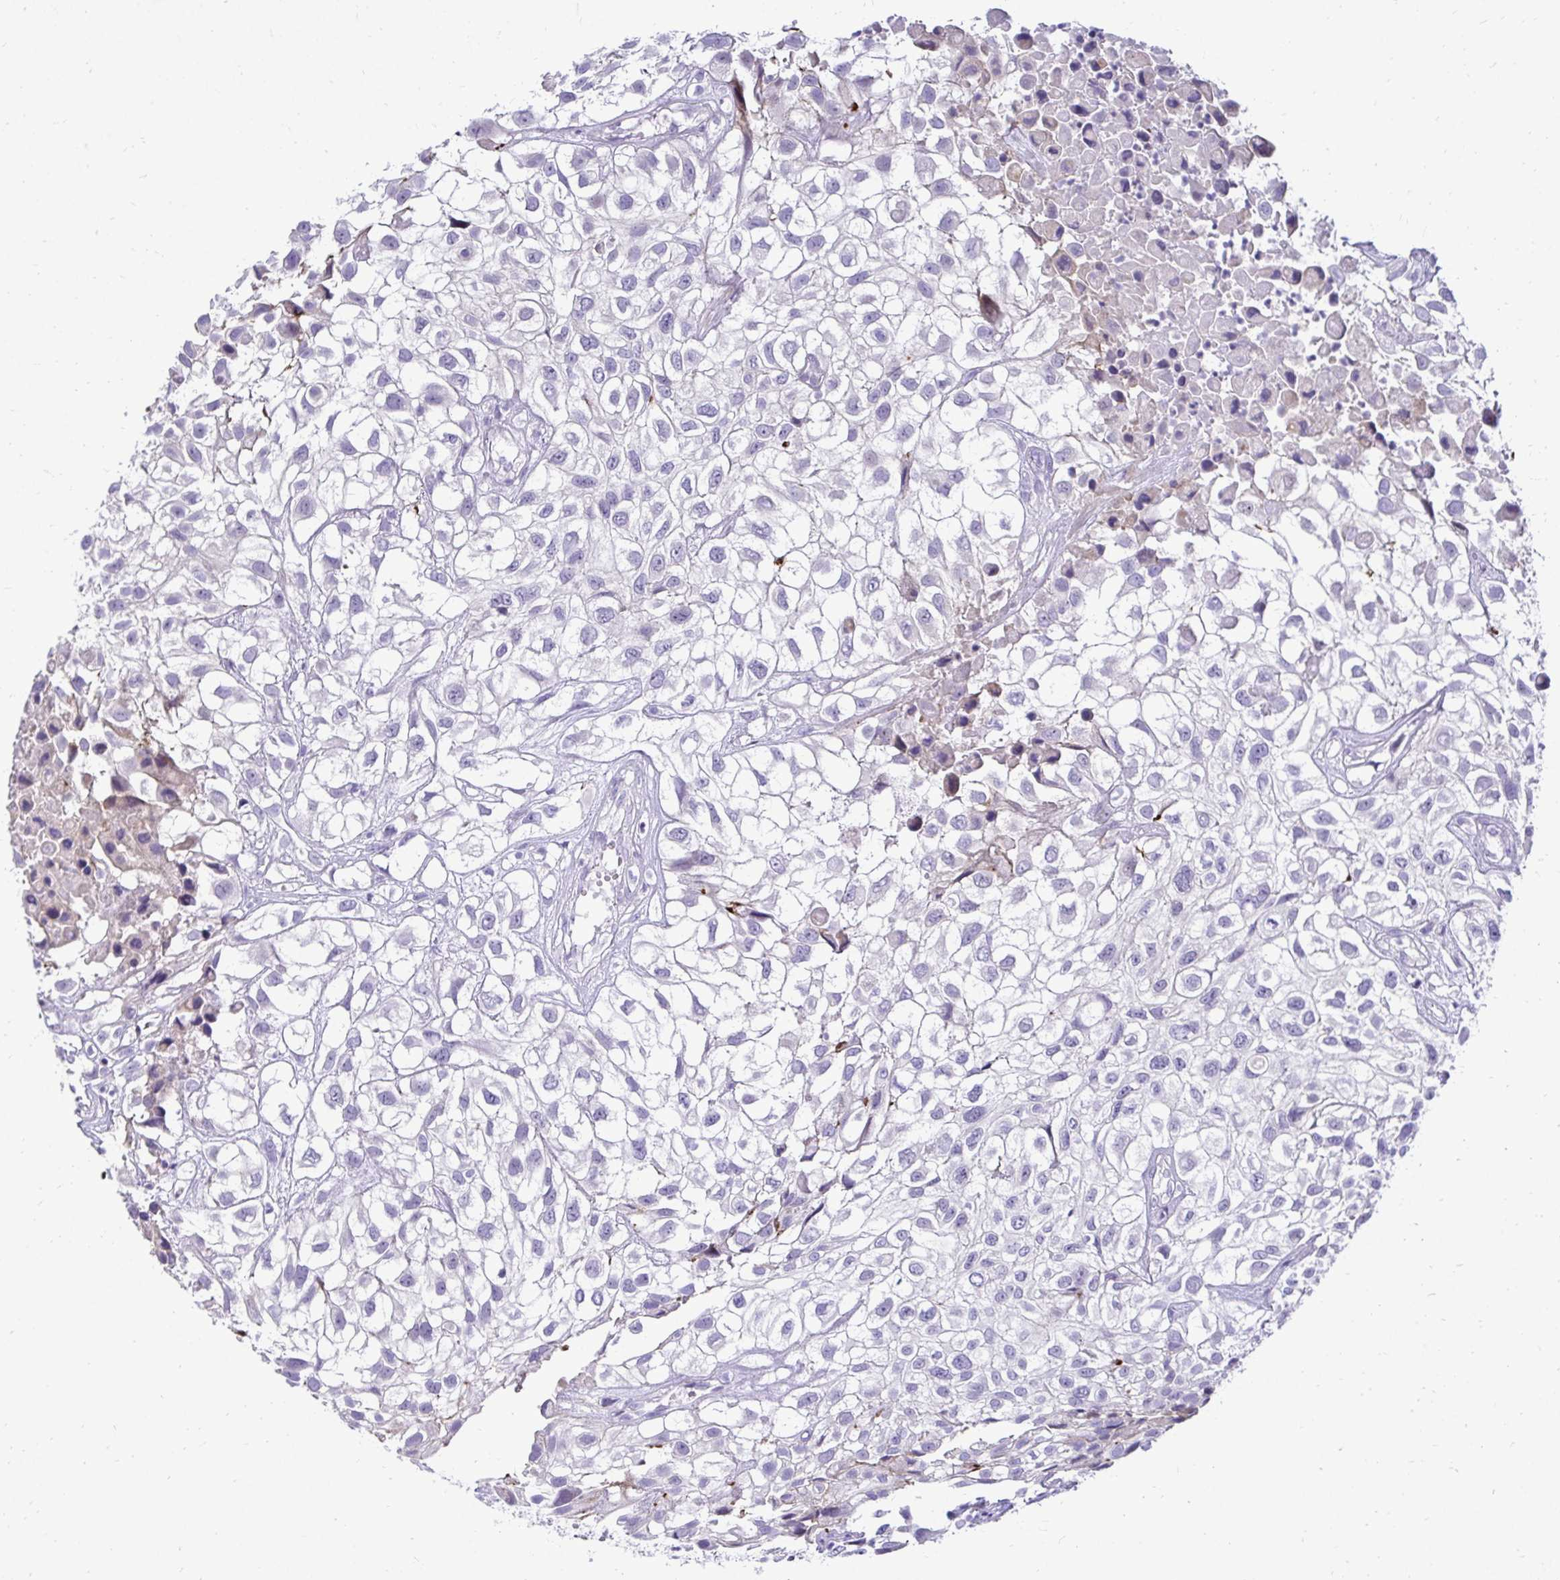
{"staining": {"intensity": "negative", "quantity": "none", "location": "none"}, "tissue": "urothelial cancer", "cell_type": "Tumor cells", "image_type": "cancer", "snomed": [{"axis": "morphology", "description": "Urothelial carcinoma, High grade"}, {"axis": "topography", "description": "Urinary bladder"}], "caption": "Tumor cells are negative for protein expression in human urothelial carcinoma (high-grade).", "gene": "ZSWIM9", "patient": {"sex": "male", "age": 56}}